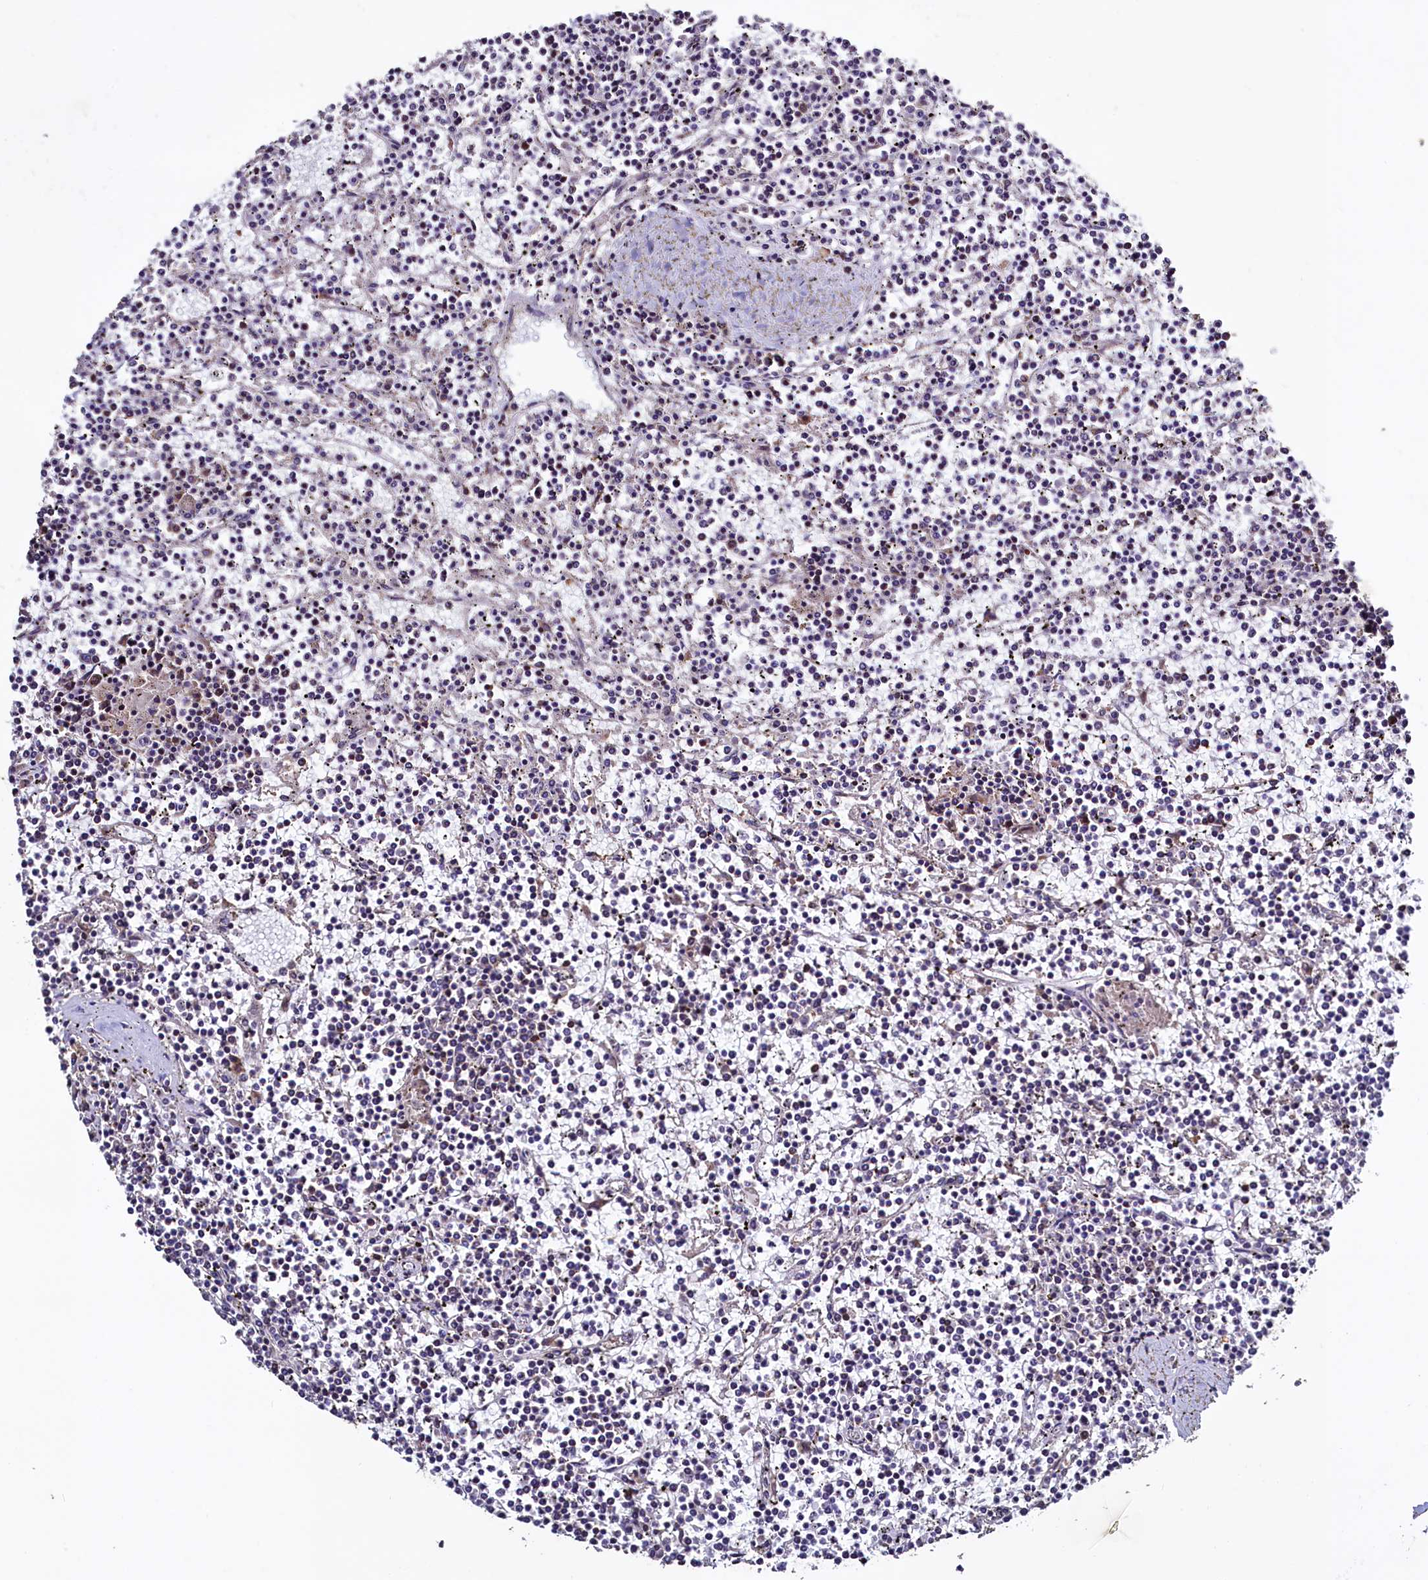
{"staining": {"intensity": "negative", "quantity": "none", "location": "none"}, "tissue": "lymphoma", "cell_type": "Tumor cells", "image_type": "cancer", "snomed": [{"axis": "morphology", "description": "Malignant lymphoma, non-Hodgkin's type, Low grade"}, {"axis": "topography", "description": "Spleen"}], "caption": "A photomicrograph of low-grade malignant lymphoma, non-Hodgkin's type stained for a protein reveals no brown staining in tumor cells. (Stains: DAB (3,3'-diaminobenzidine) immunohistochemistry (IHC) with hematoxylin counter stain, Microscopy: brightfield microscopy at high magnification).", "gene": "RBFA", "patient": {"sex": "female", "age": 19}}